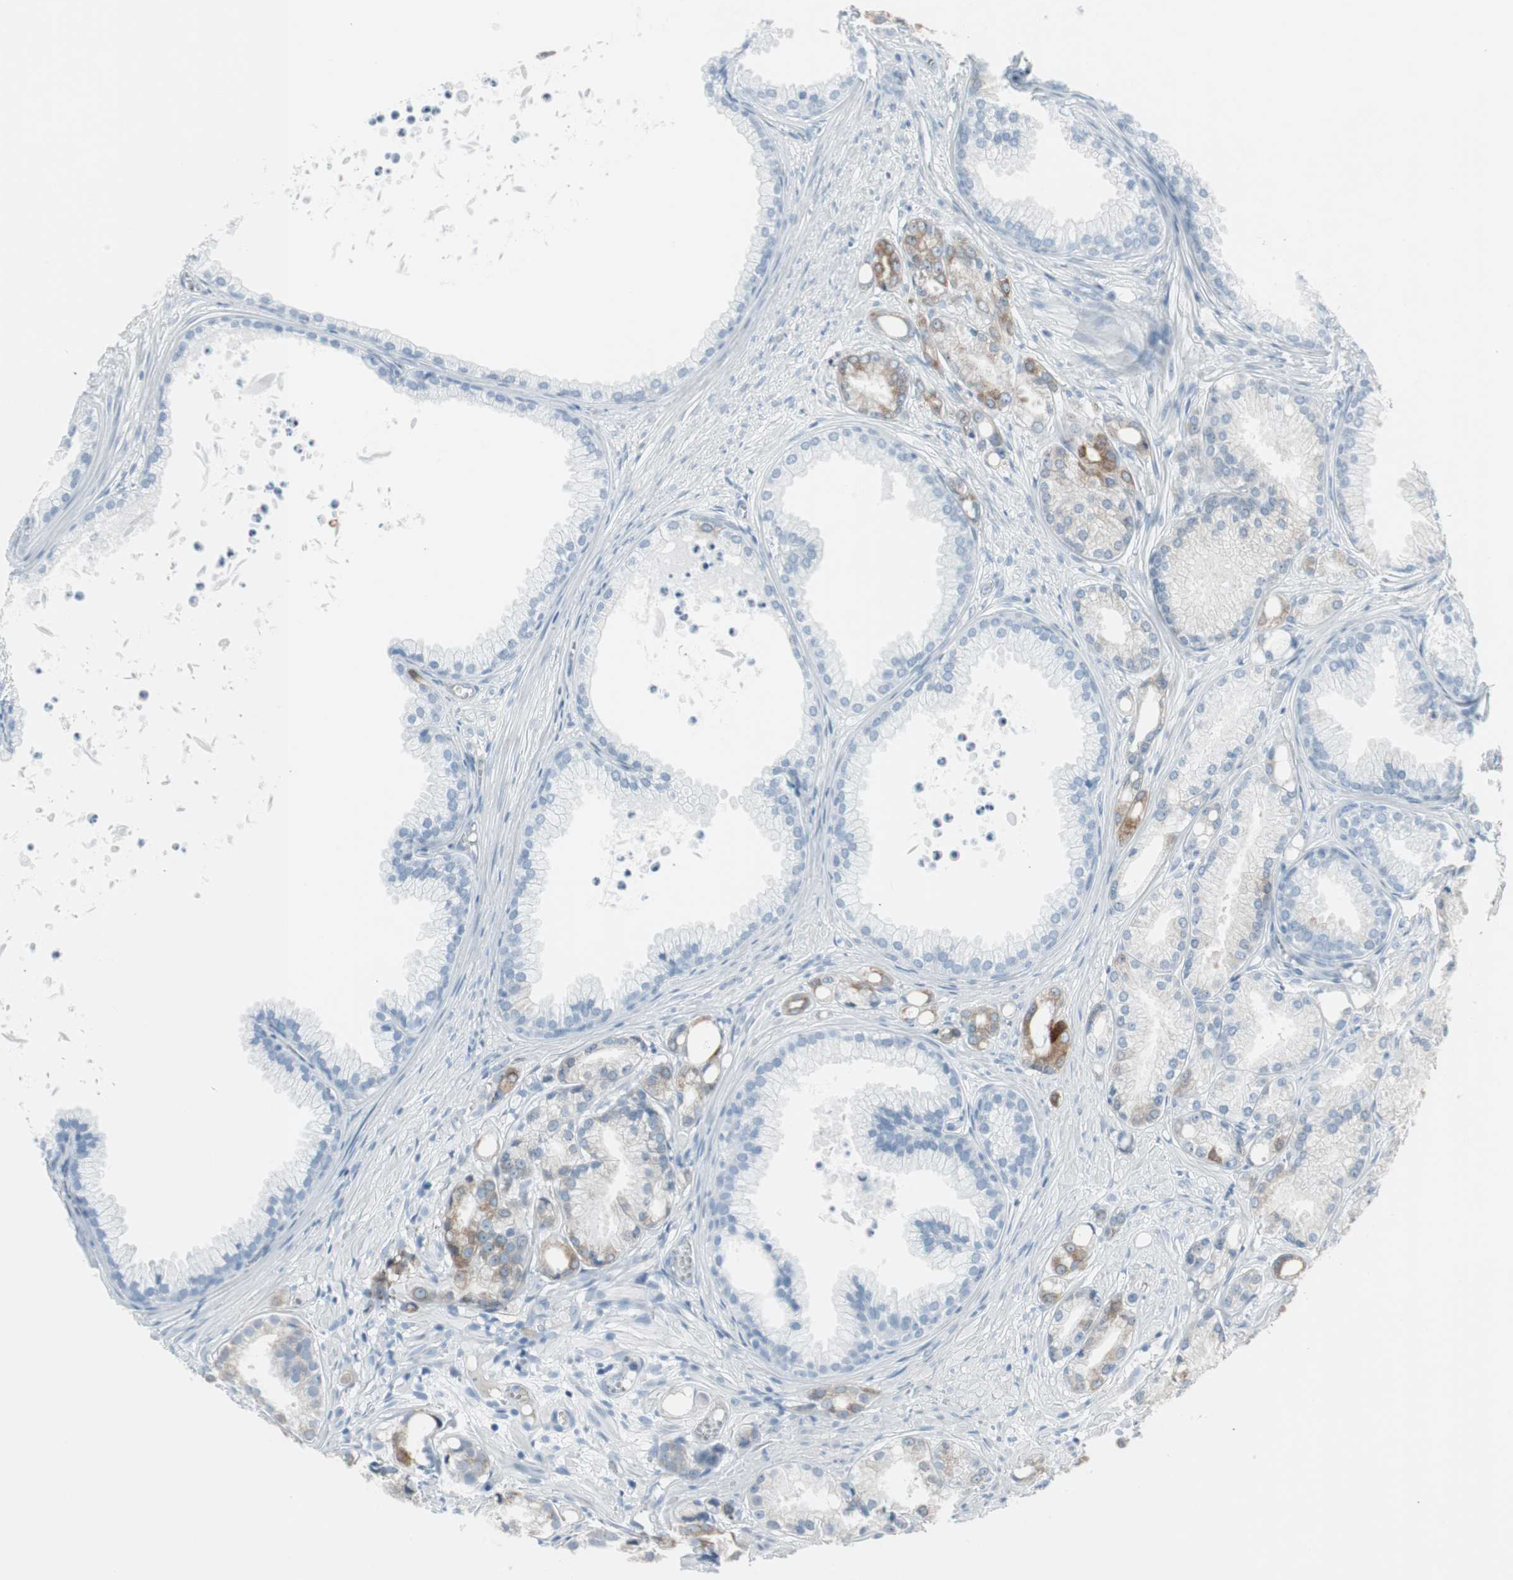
{"staining": {"intensity": "moderate", "quantity": "<25%", "location": "cytoplasmic/membranous"}, "tissue": "prostate cancer", "cell_type": "Tumor cells", "image_type": "cancer", "snomed": [{"axis": "morphology", "description": "Adenocarcinoma, Low grade"}, {"axis": "topography", "description": "Prostate"}], "caption": "This is a histology image of IHC staining of low-grade adenocarcinoma (prostate), which shows moderate positivity in the cytoplasmic/membranous of tumor cells.", "gene": "AGR2", "patient": {"sex": "male", "age": 72}}